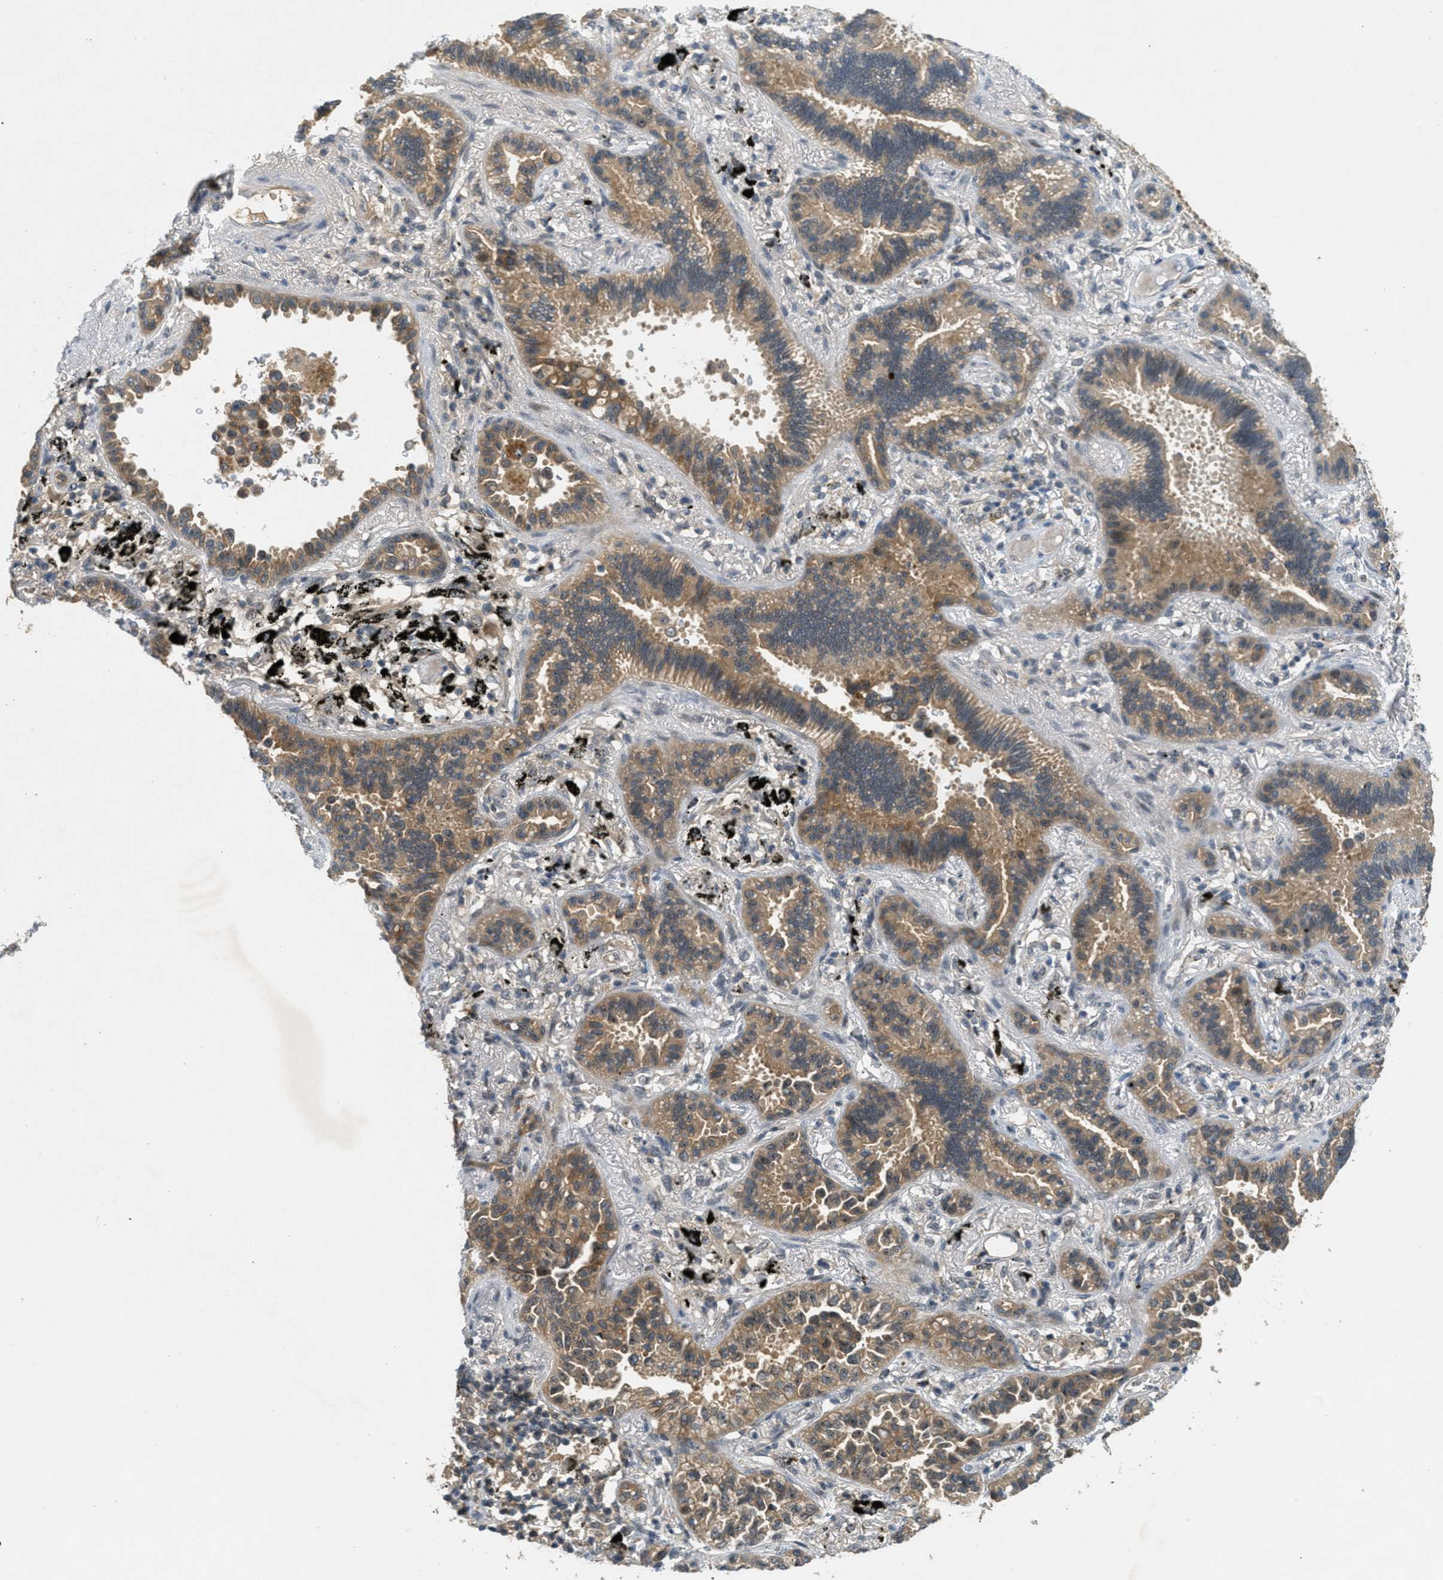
{"staining": {"intensity": "moderate", "quantity": ">75%", "location": "cytoplasmic/membranous"}, "tissue": "lung cancer", "cell_type": "Tumor cells", "image_type": "cancer", "snomed": [{"axis": "morphology", "description": "Normal tissue, NOS"}, {"axis": "morphology", "description": "Adenocarcinoma, NOS"}, {"axis": "topography", "description": "Lung"}], "caption": "Immunohistochemical staining of human lung cancer (adenocarcinoma) displays medium levels of moderate cytoplasmic/membranous protein positivity in about >75% of tumor cells. (Stains: DAB in brown, nuclei in blue, Microscopy: brightfield microscopy at high magnification).", "gene": "STK11", "patient": {"sex": "male", "age": 59}}